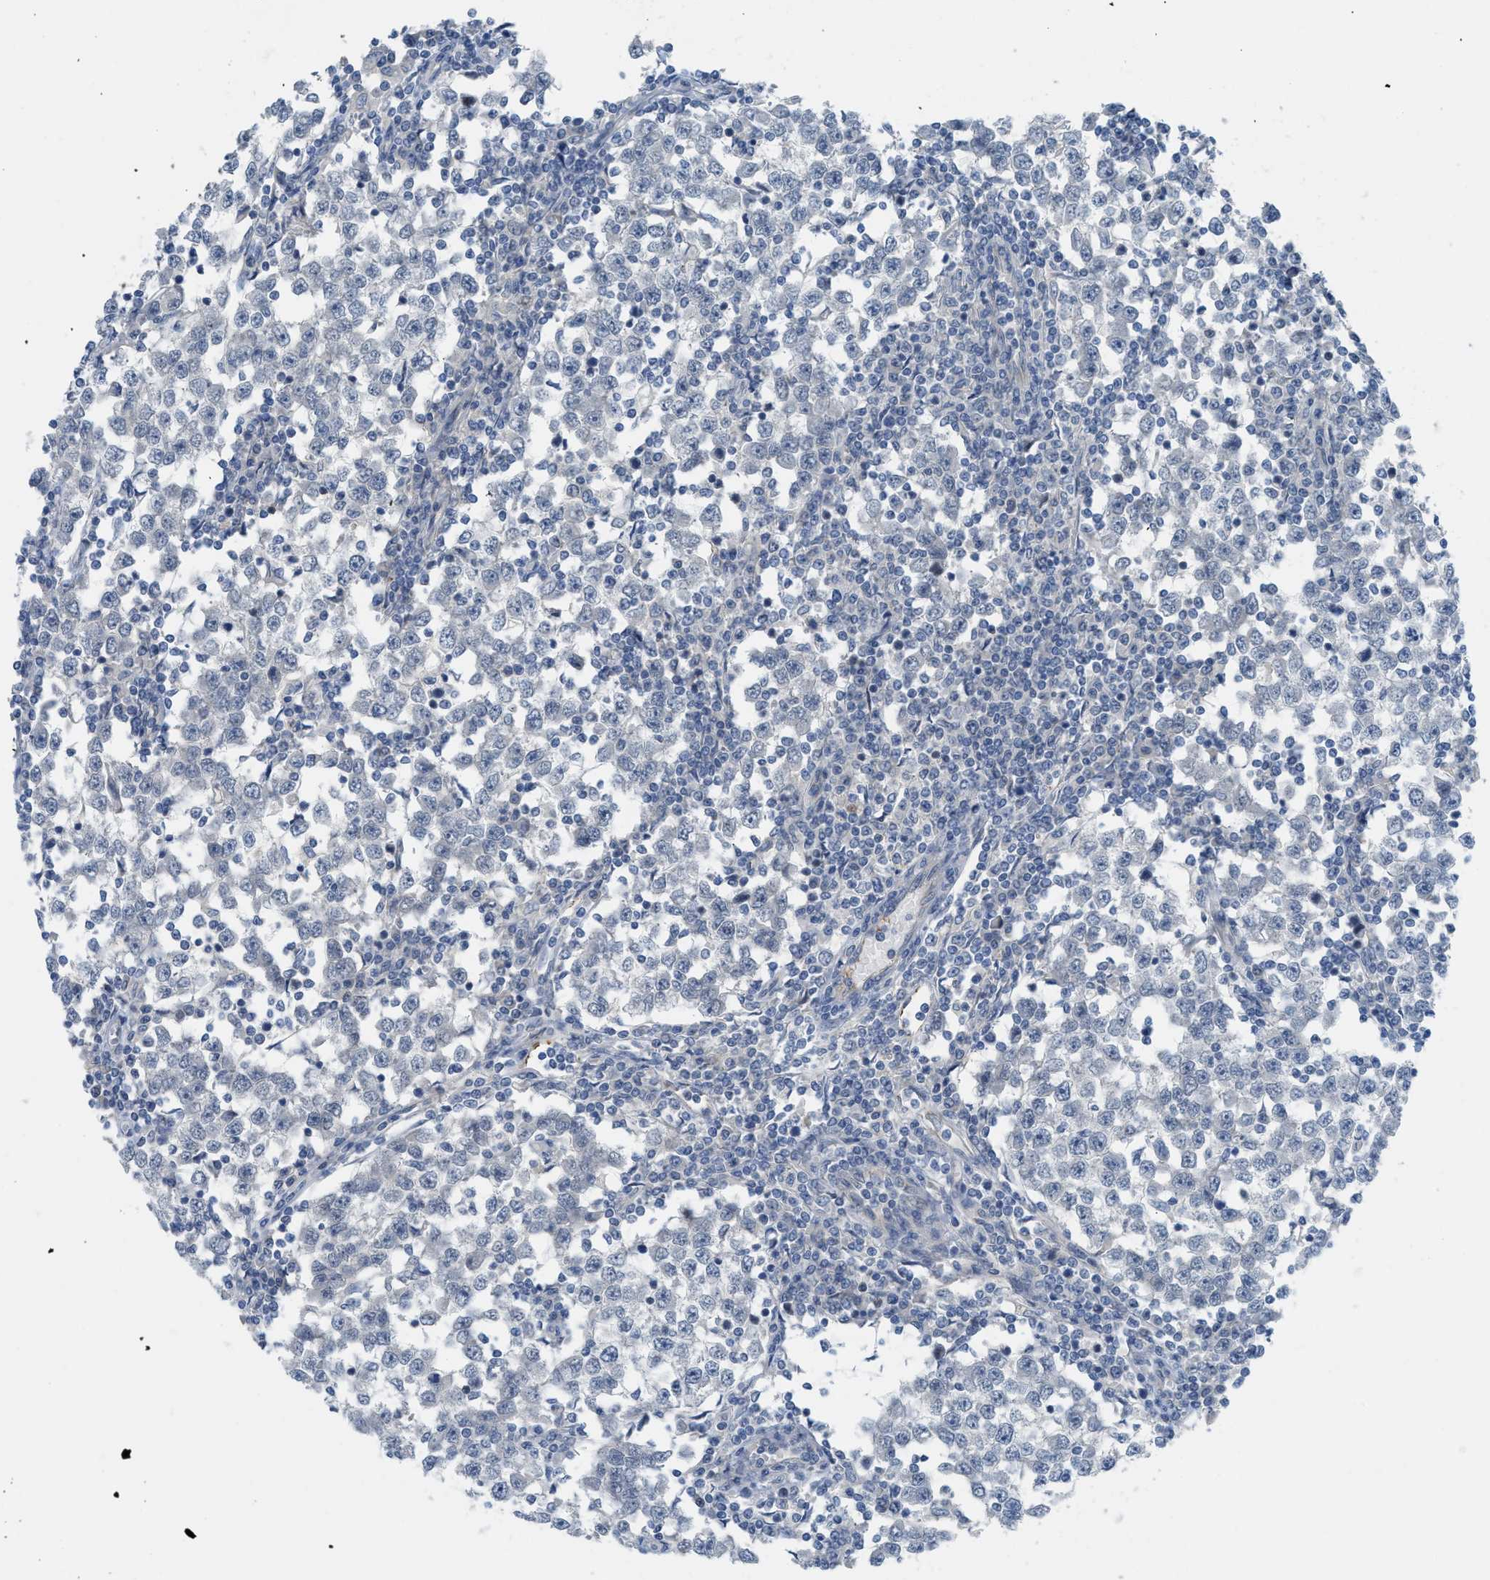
{"staining": {"intensity": "negative", "quantity": "none", "location": "none"}, "tissue": "testis cancer", "cell_type": "Tumor cells", "image_type": "cancer", "snomed": [{"axis": "morphology", "description": "Seminoma, NOS"}, {"axis": "topography", "description": "Testis"}], "caption": "Tumor cells show no significant protein expression in testis cancer. (Immunohistochemistry, brightfield microscopy, high magnification).", "gene": "TNFAIP1", "patient": {"sex": "male", "age": 65}}